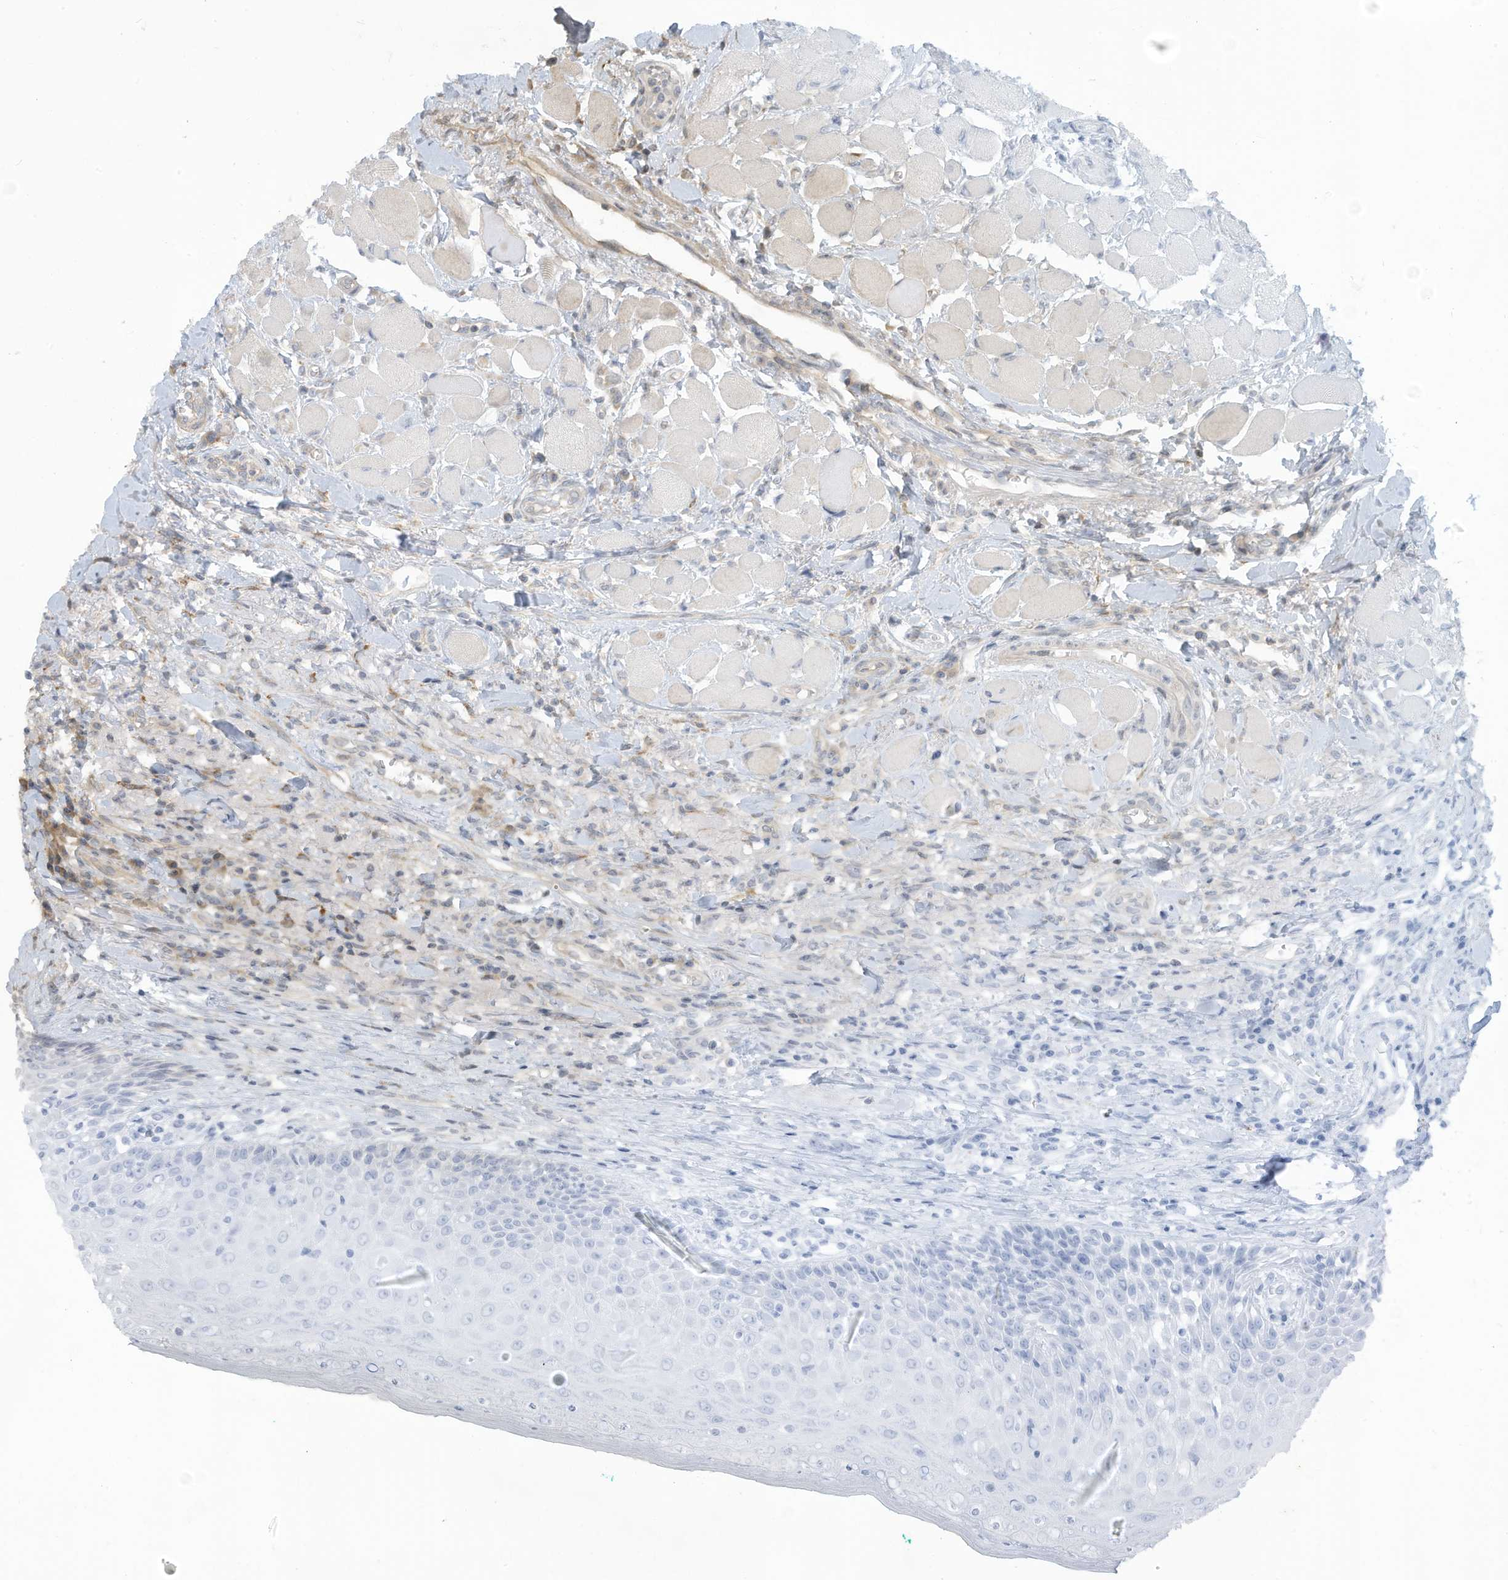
{"staining": {"intensity": "negative", "quantity": "none", "location": "none"}, "tissue": "oral mucosa", "cell_type": "Squamous epithelial cells", "image_type": "normal", "snomed": [{"axis": "morphology", "description": "Normal tissue, NOS"}, {"axis": "topography", "description": "Oral tissue"}], "caption": "Immunohistochemistry (IHC) micrograph of unremarkable oral mucosa: human oral mucosa stained with DAB (3,3'-diaminobenzidine) exhibits no significant protein expression in squamous epithelial cells.", "gene": "MAGIX", "patient": {"sex": "female", "age": 70}}